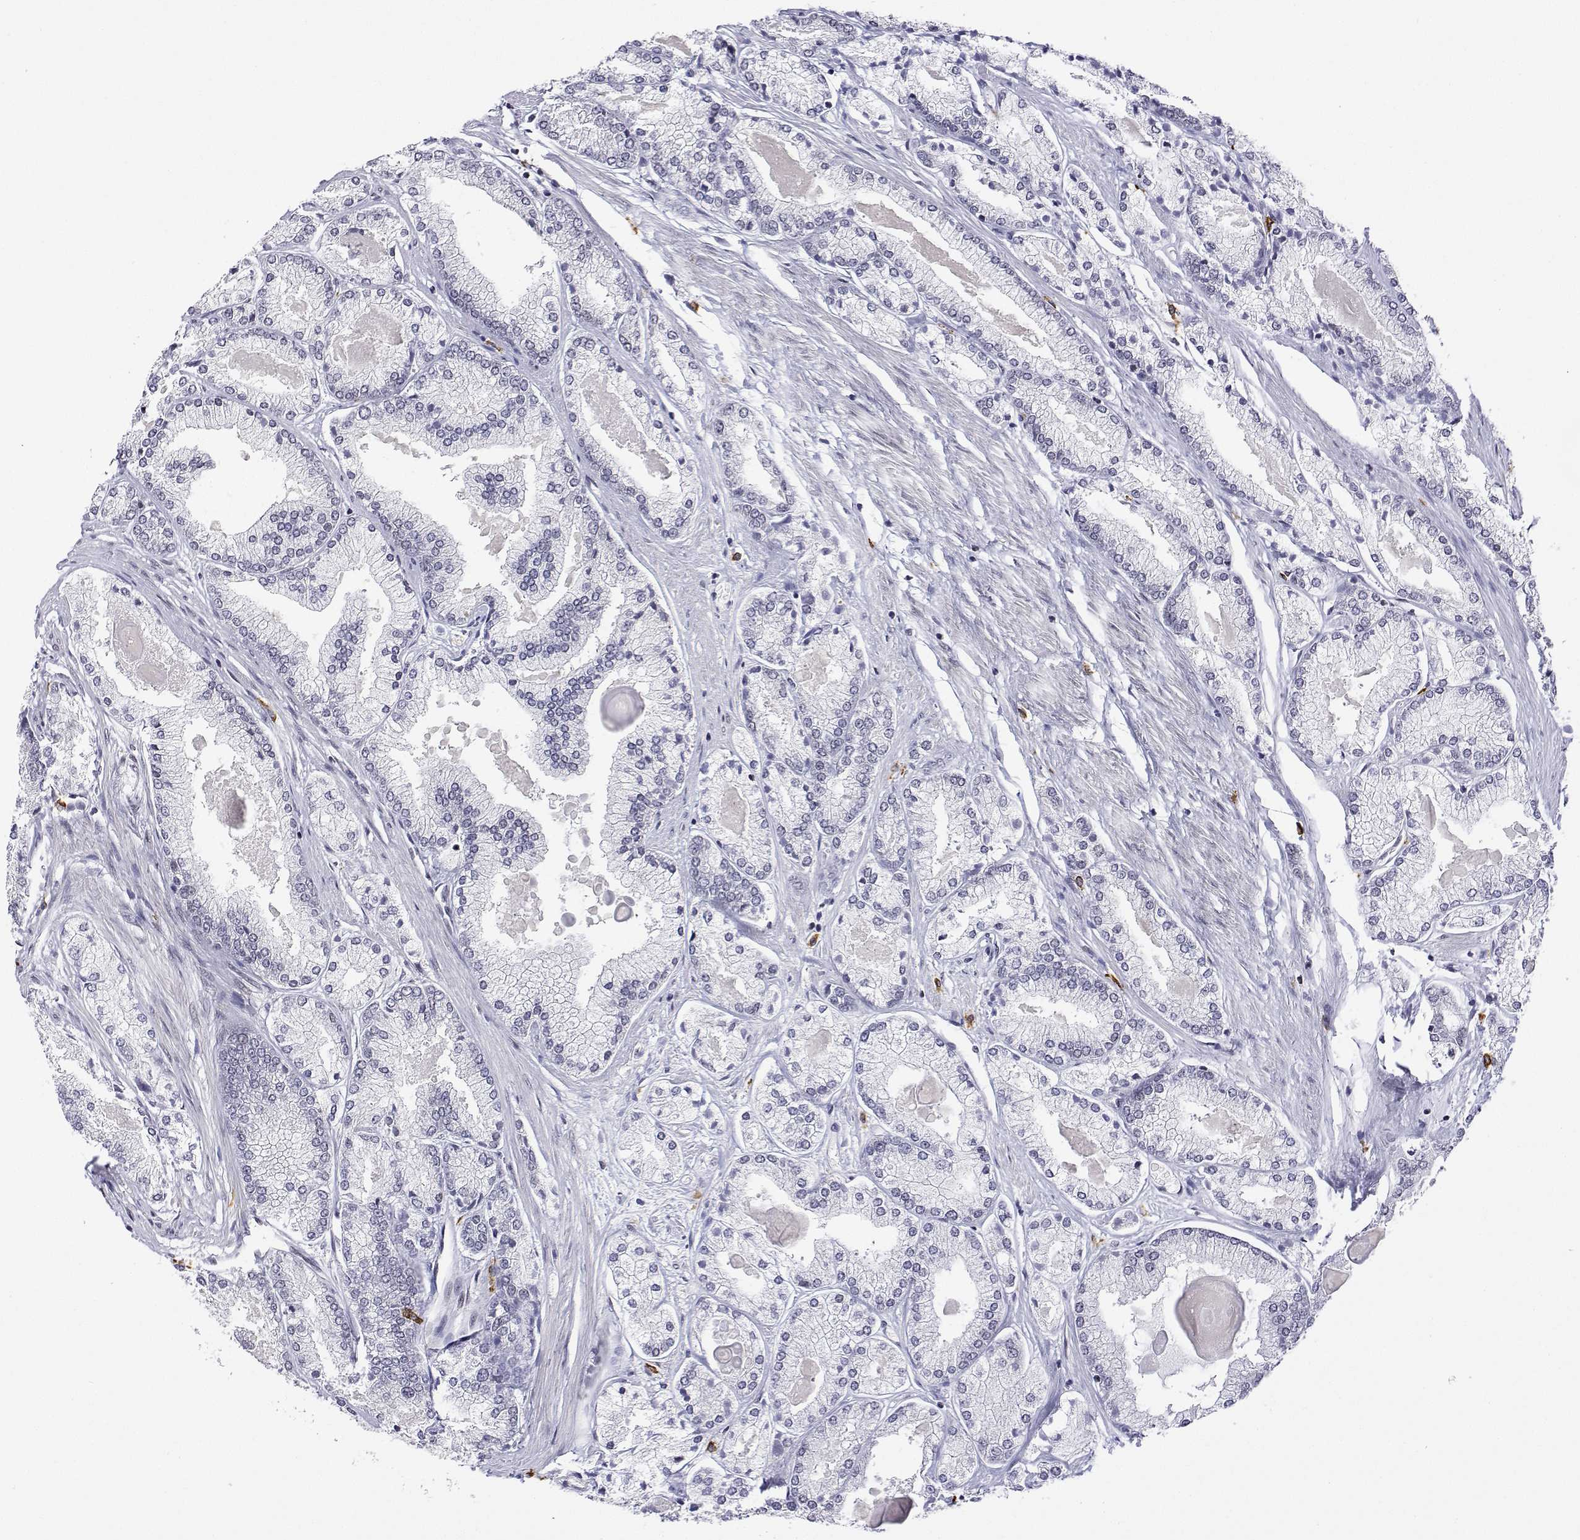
{"staining": {"intensity": "negative", "quantity": "none", "location": "none"}, "tissue": "prostate cancer", "cell_type": "Tumor cells", "image_type": "cancer", "snomed": [{"axis": "morphology", "description": "Adenocarcinoma, High grade"}, {"axis": "topography", "description": "Prostate"}], "caption": "Prostate cancer (high-grade adenocarcinoma) stained for a protein using IHC demonstrates no expression tumor cells.", "gene": "XPC", "patient": {"sex": "male", "age": 68}}